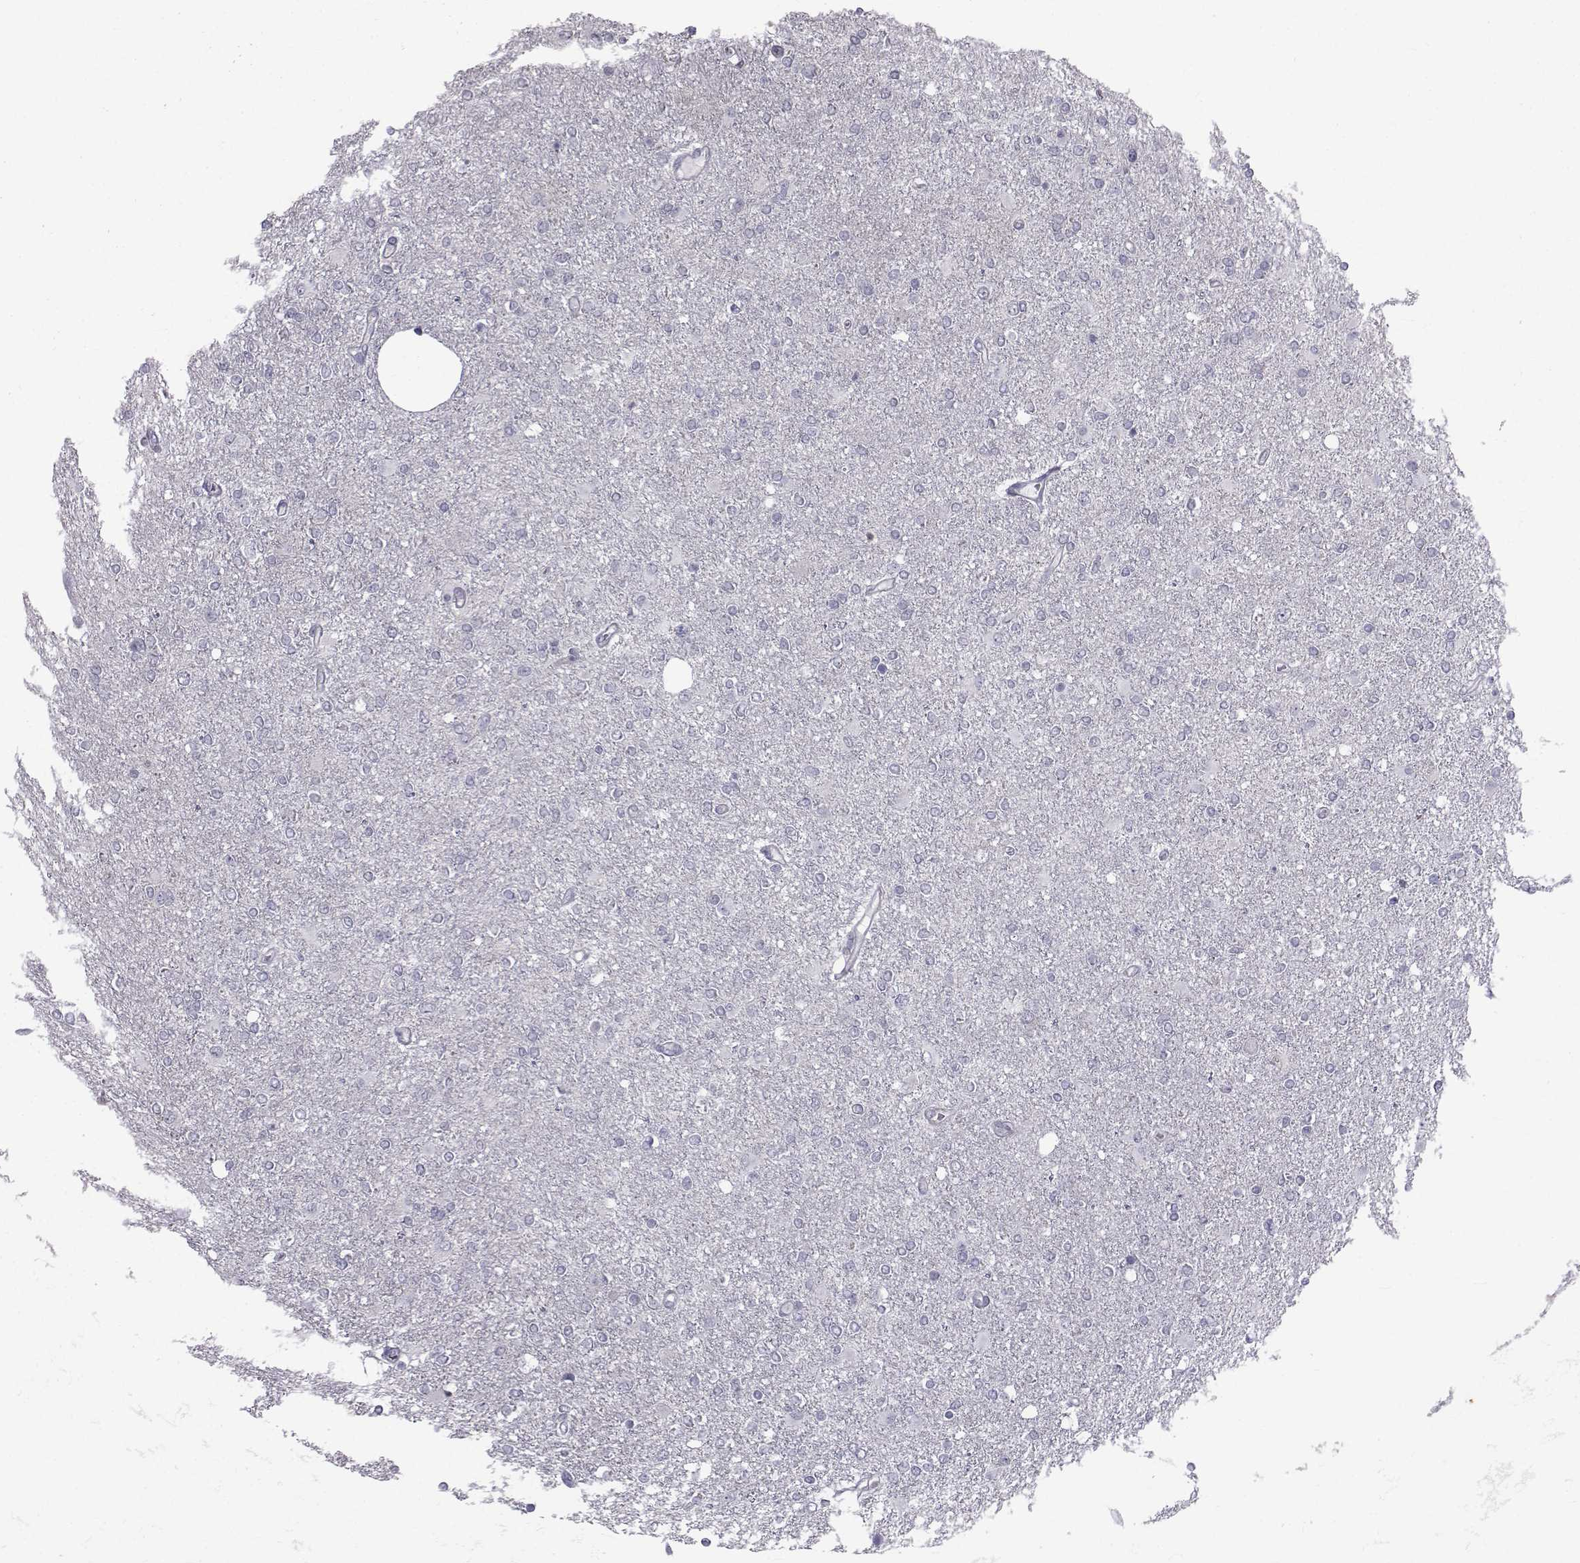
{"staining": {"intensity": "negative", "quantity": "none", "location": "none"}, "tissue": "glioma", "cell_type": "Tumor cells", "image_type": "cancer", "snomed": [{"axis": "morphology", "description": "Glioma, malignant, High grade"}, {"axis": "topography", "description": "Cerebral cortex"}], "caption": "Tumor cells show no significant positivity in malignant high-grade glioma. (Stains: DAB (3,3'-diaminobenzidine) immunohistochemistry with hematoxylin counter stain, Microscopy: brightfield microscopy at high magnification).", "gene": "SLC30A10", "patient": {"sex": "male", "age": 70}}